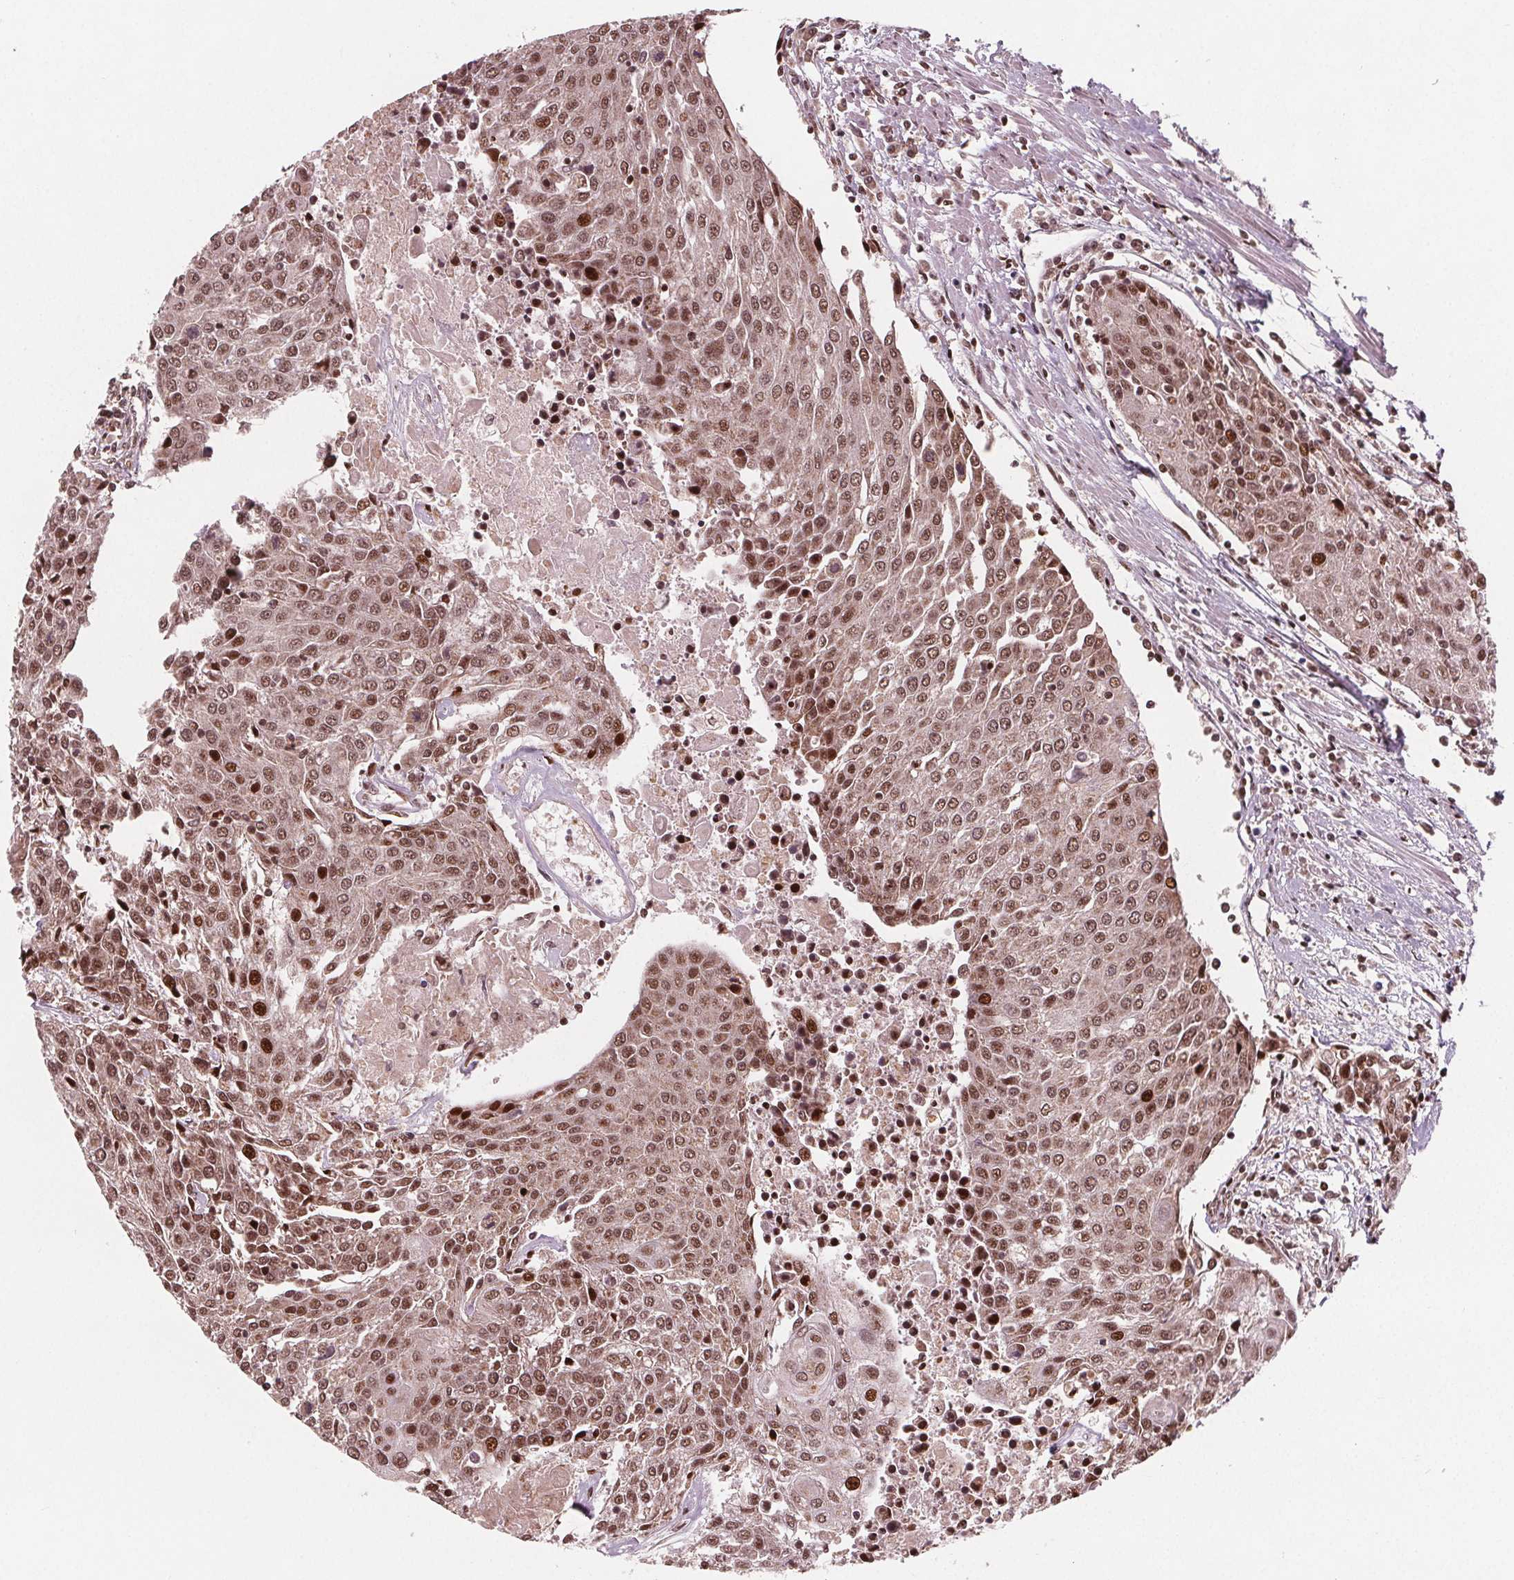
{"staining": {"intensity": "moderate", "quantity": ">75%", "location": "nuclear"}, "tissue": "urothelial cancer", "cell_type": "Tumor cells", "image_type": "cancer", "snomed": [{"axis": "morphology", "description": "Urothelial carcinoma, High grade"}, {"axis": "topography", "description": "Urinary bladder"}], "caption": "Moderate nuclear protein positivity is appreciated in about >75% of tumor cells in urothelial cancer.", "gene": "SNRNP35", "patient": {"sex": "female", "age": 85}}